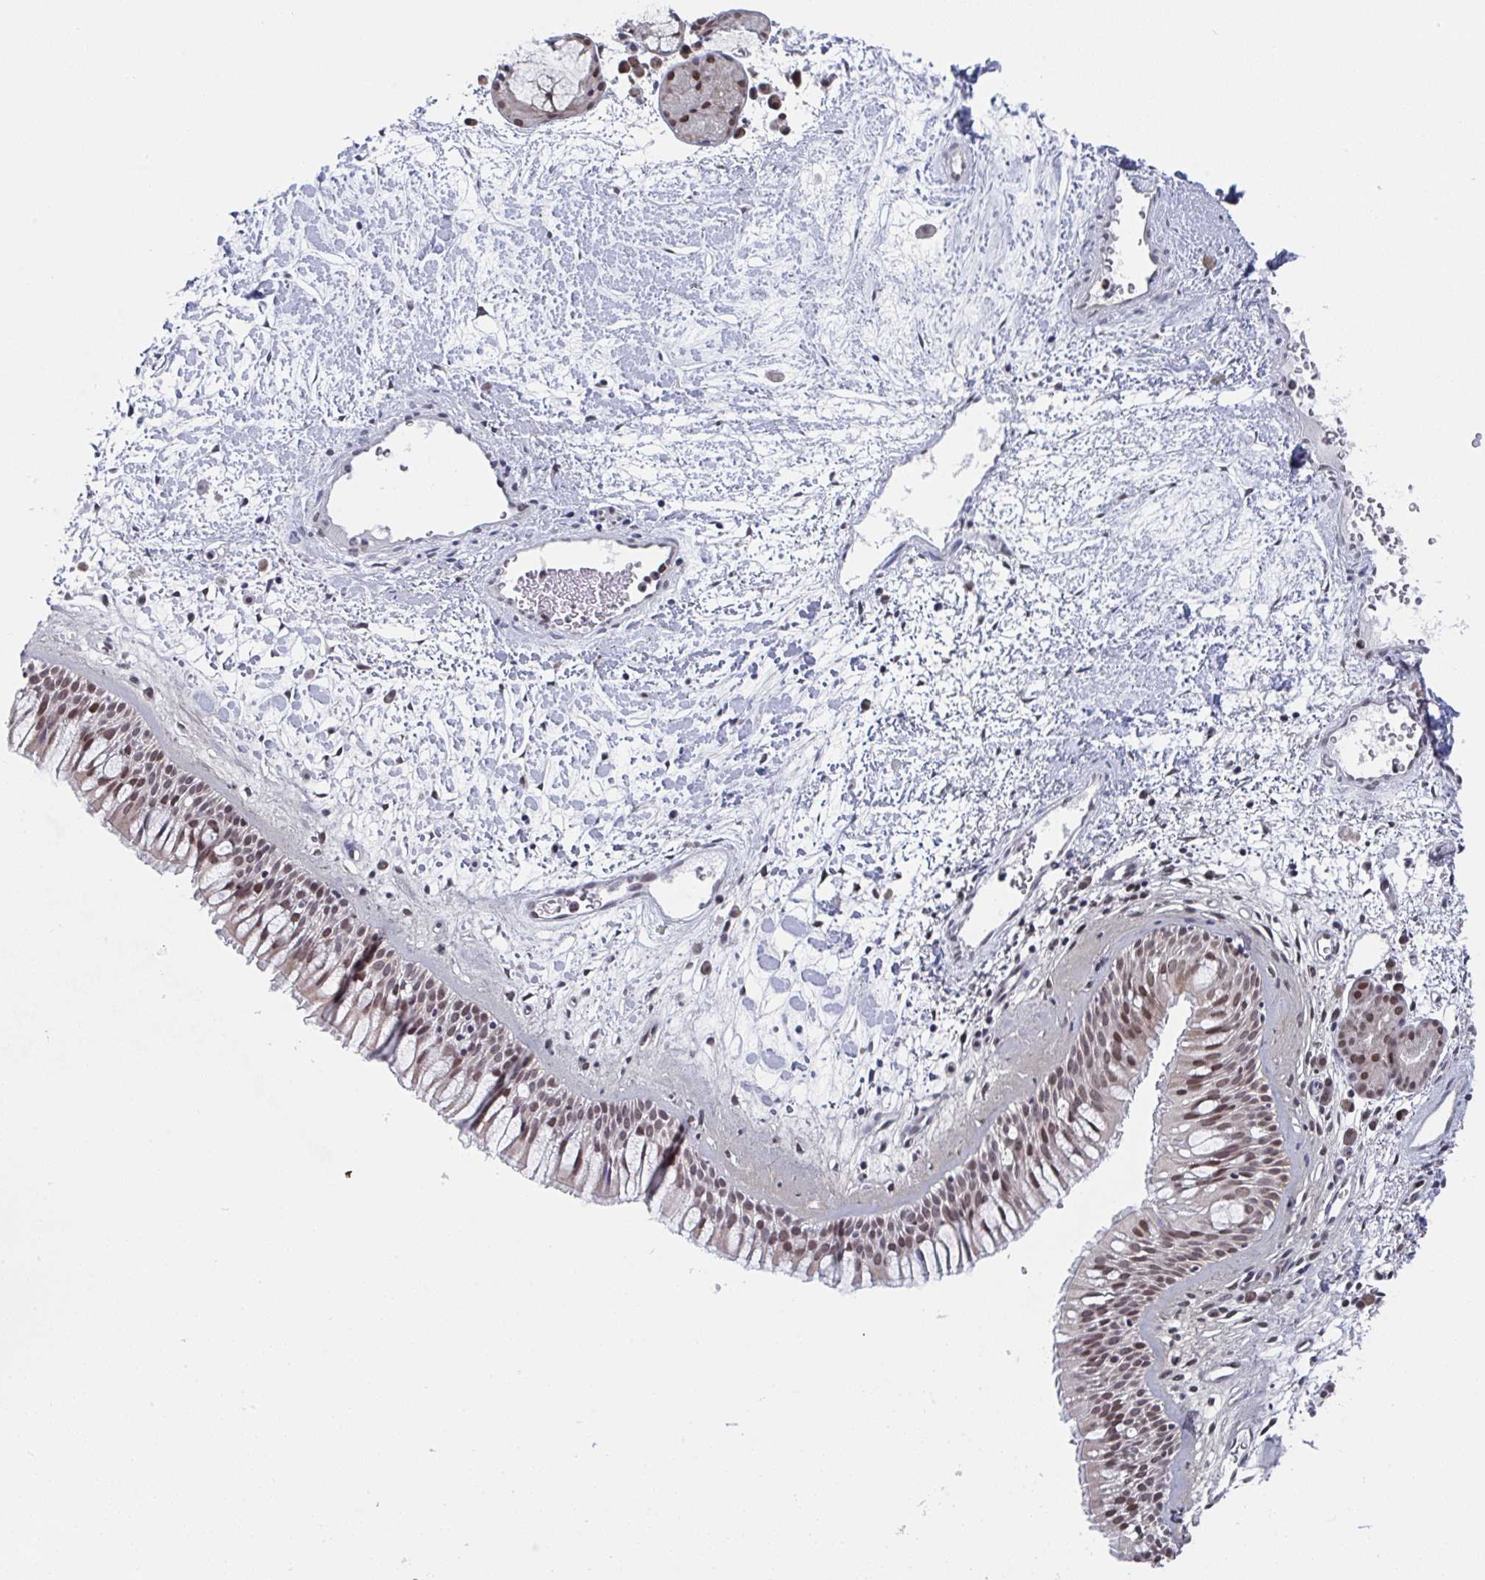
{"staining": {"intensity": "moderate", "quantity": ">75%", "location": "nuclear"}, "tissue": "nasopharynx", "cell_type": "Respiratory epithelial cells", "image_type": "normal", "snomed": [{"axis": "morphology", "description": "Normal tissue, NOS"}, {"axis": "topography", "description": "Nasopharynx"}], "caption": "A high-resolution photomicrograph shows immunohistochemistry staining of unremarkable nasopharynx, which shows moderate nuclear expression in about >75% of respiratory epithelial cells.", "gene": "JMJD1C", "patient": {"sex": "male", "age": 65}}